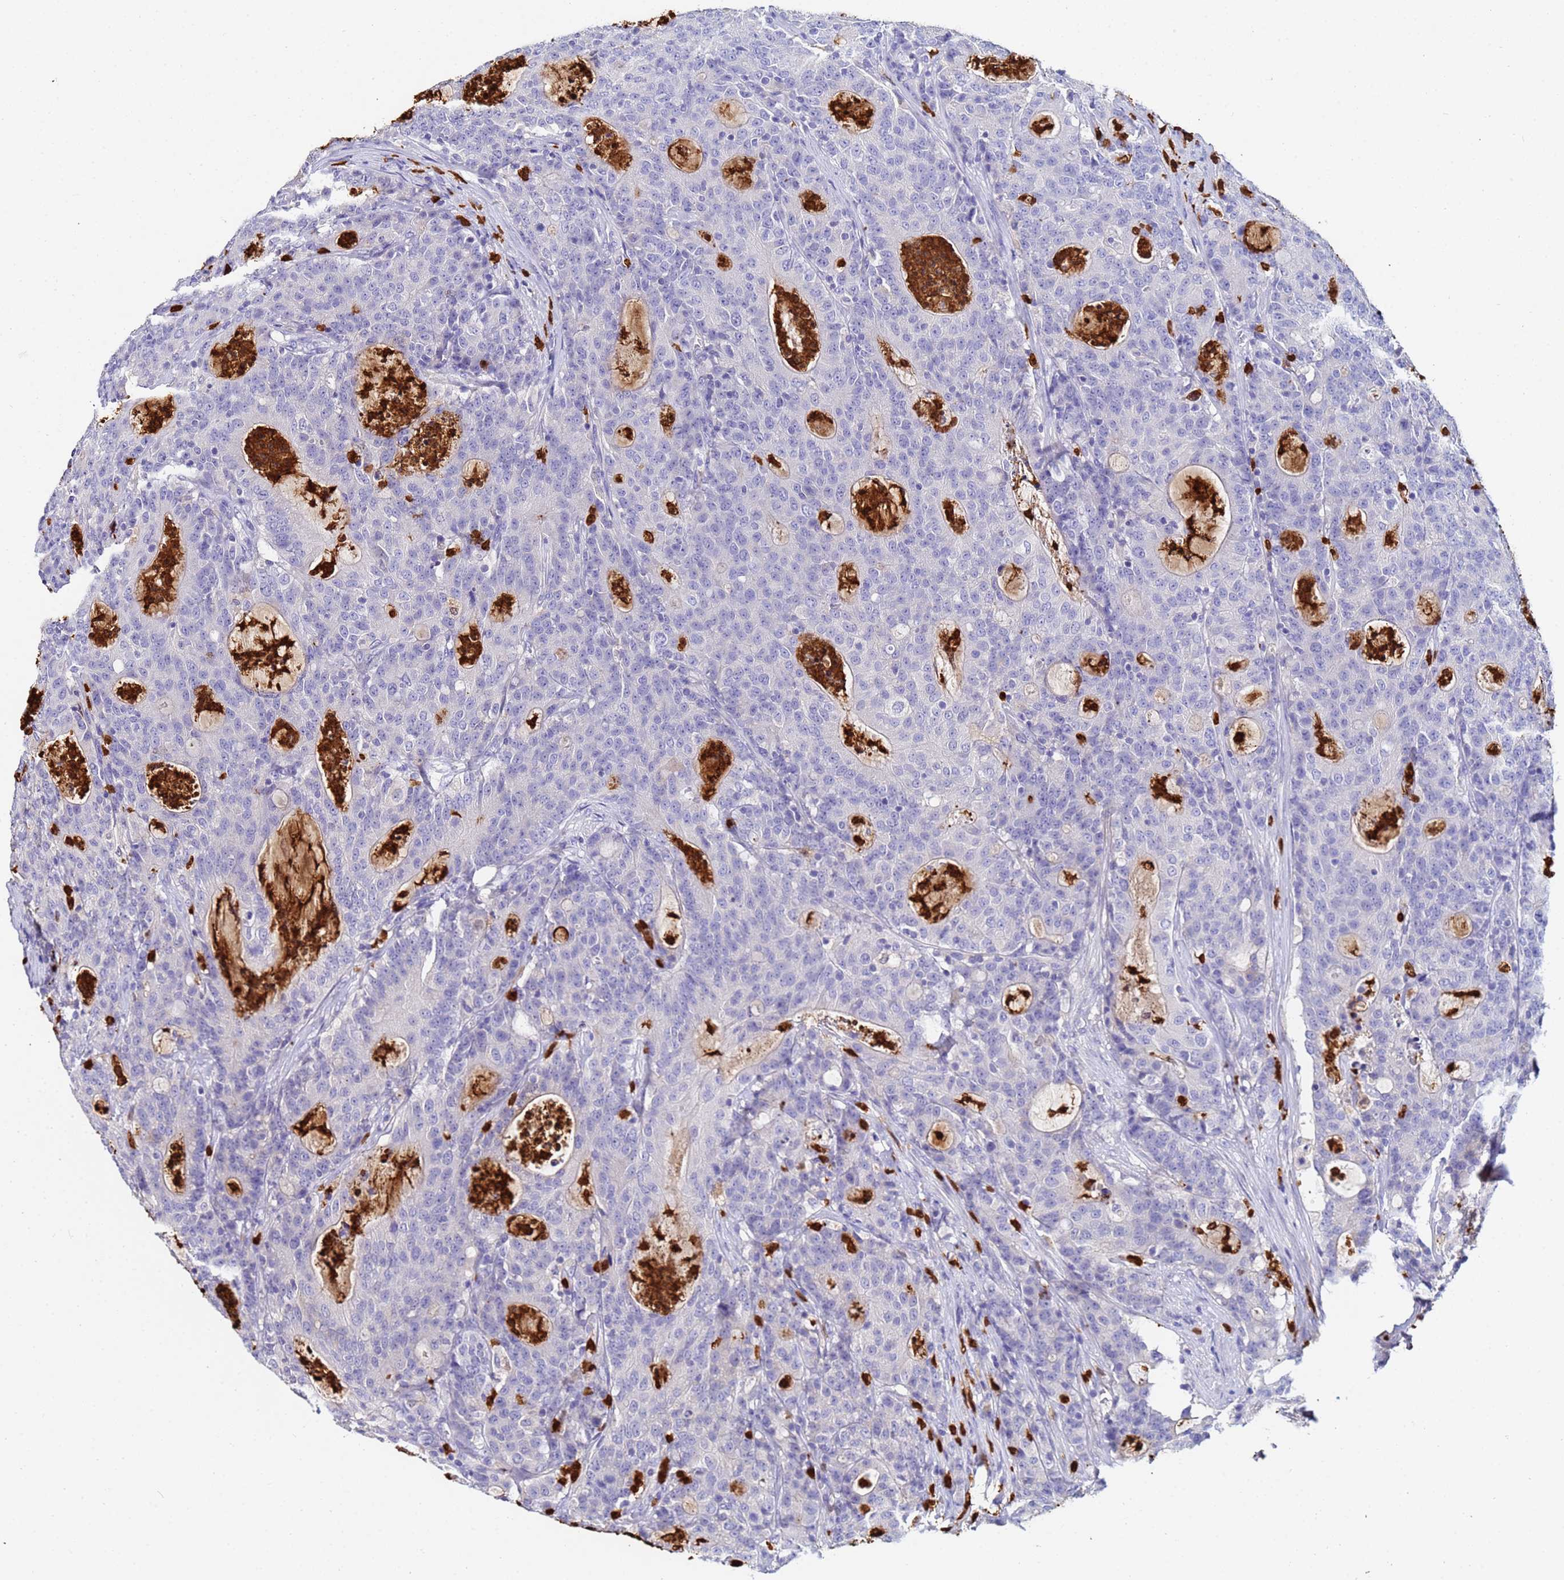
{"staining": {"intensity": "negative", "quantity": "none", "location": "none"}, "tissue": "colorectal cancer", "cell_type": "Tumor cells", "image_type": "cancer", "snomed": [{"axis": "morphology", "description": "Adenocarcinoma, NOS"}, {"axis": "topography", "description": "Colon"}], "caption": "IHC image of neoplastic tissue: human adenocarcinoma (colorectal) stained with DAB (3,3'-diaminobenzidine) exhibits no significant protein expression in tumor cells.", "gene": "TUBAL3", "patient": {"sex": "male", "age": 83}}